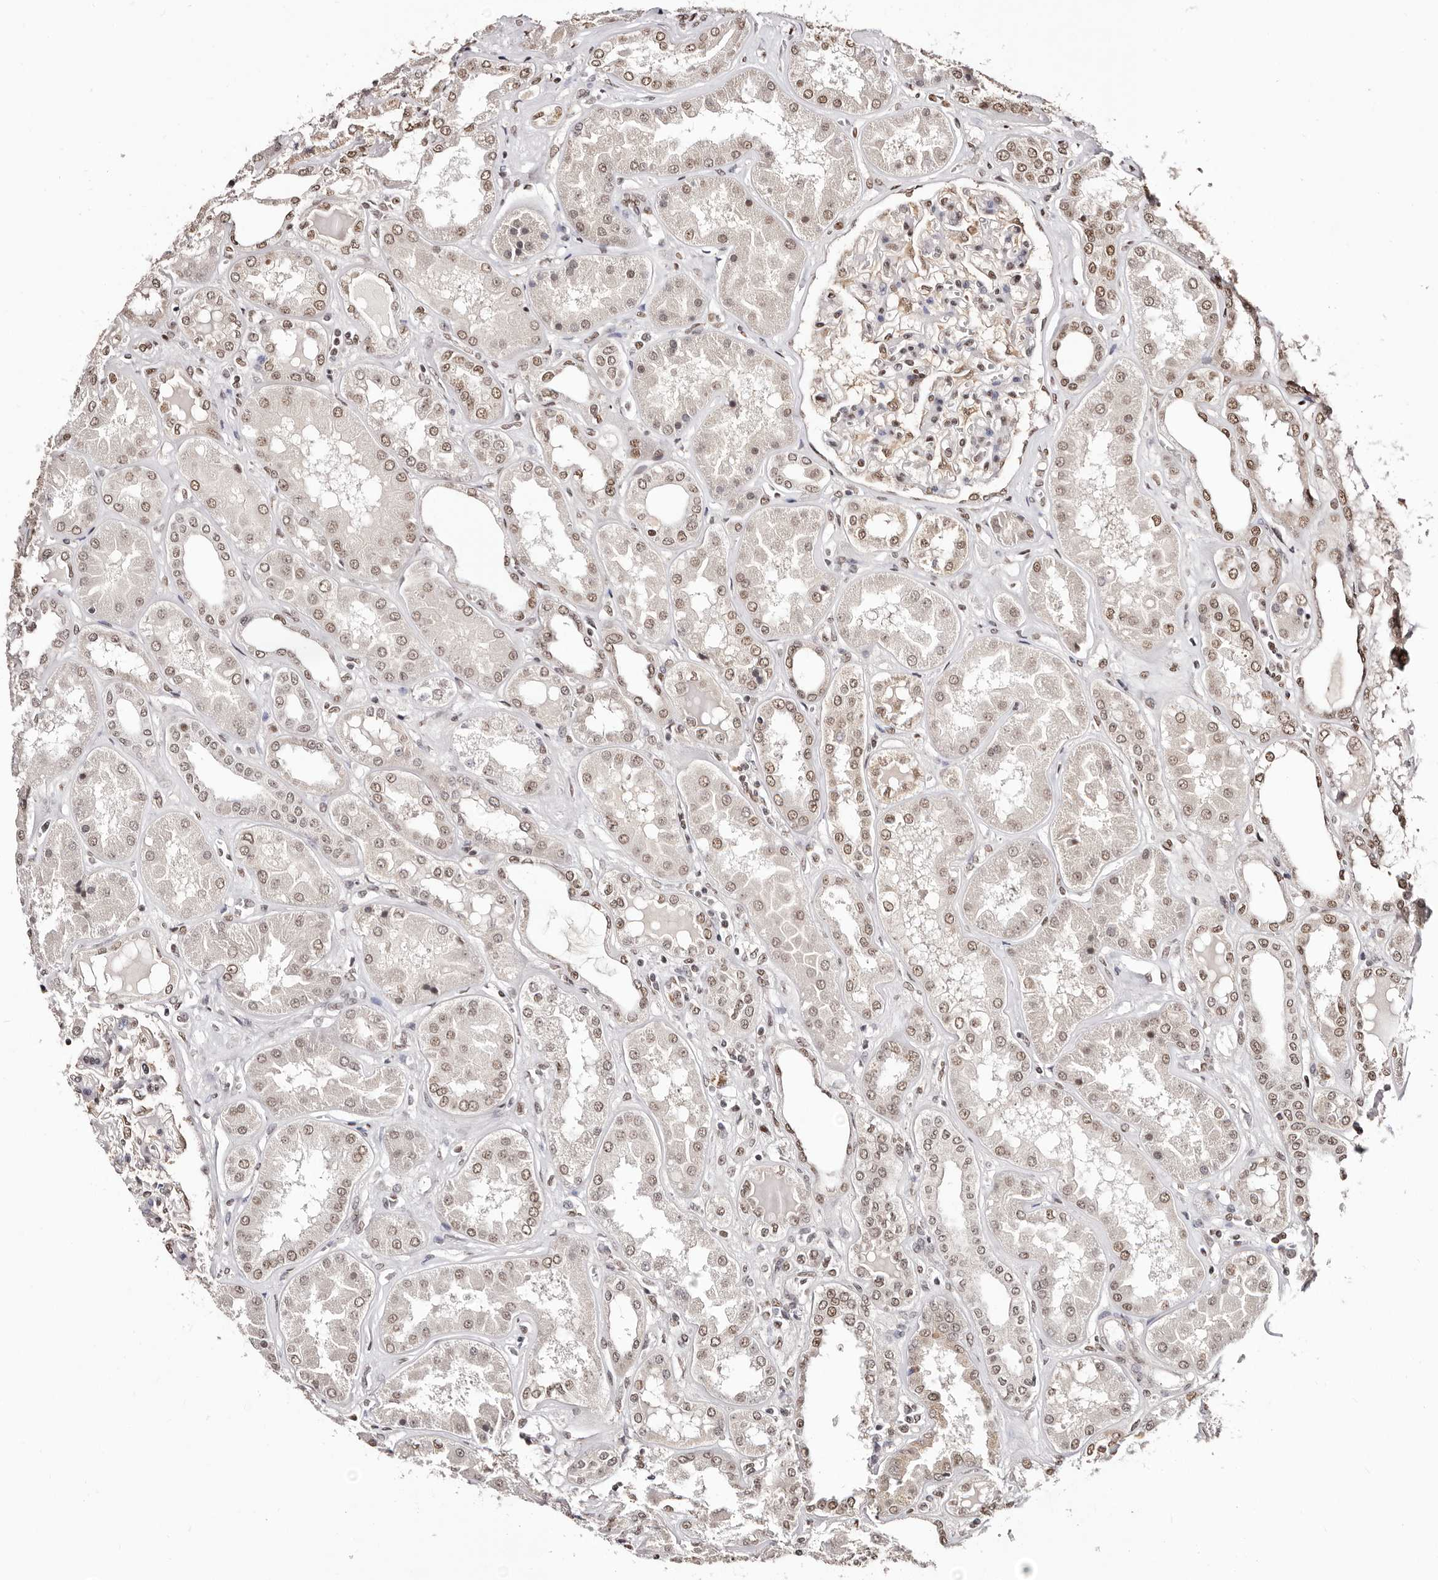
{"staining": {"intensity": "moderate", "quantity": "25%-75%", "location": "nuclear"}, "tissue": "kidney", "cell_type": "Cells in glomeruli", "image_type": "normal", "snomed": [{"axis": "morphology", "description": "Normal tissue, NOS"}, {"axis": "topography", "description": "Kidney"}], "caption": "This photomicrograph displays IHC staining of normal kidney, with medium moderate nuclear expression in approximately 25%-75% of cells in glomeruli.", "gene": "BICRAL", "patient": {"sex": "female", "age": 56}}